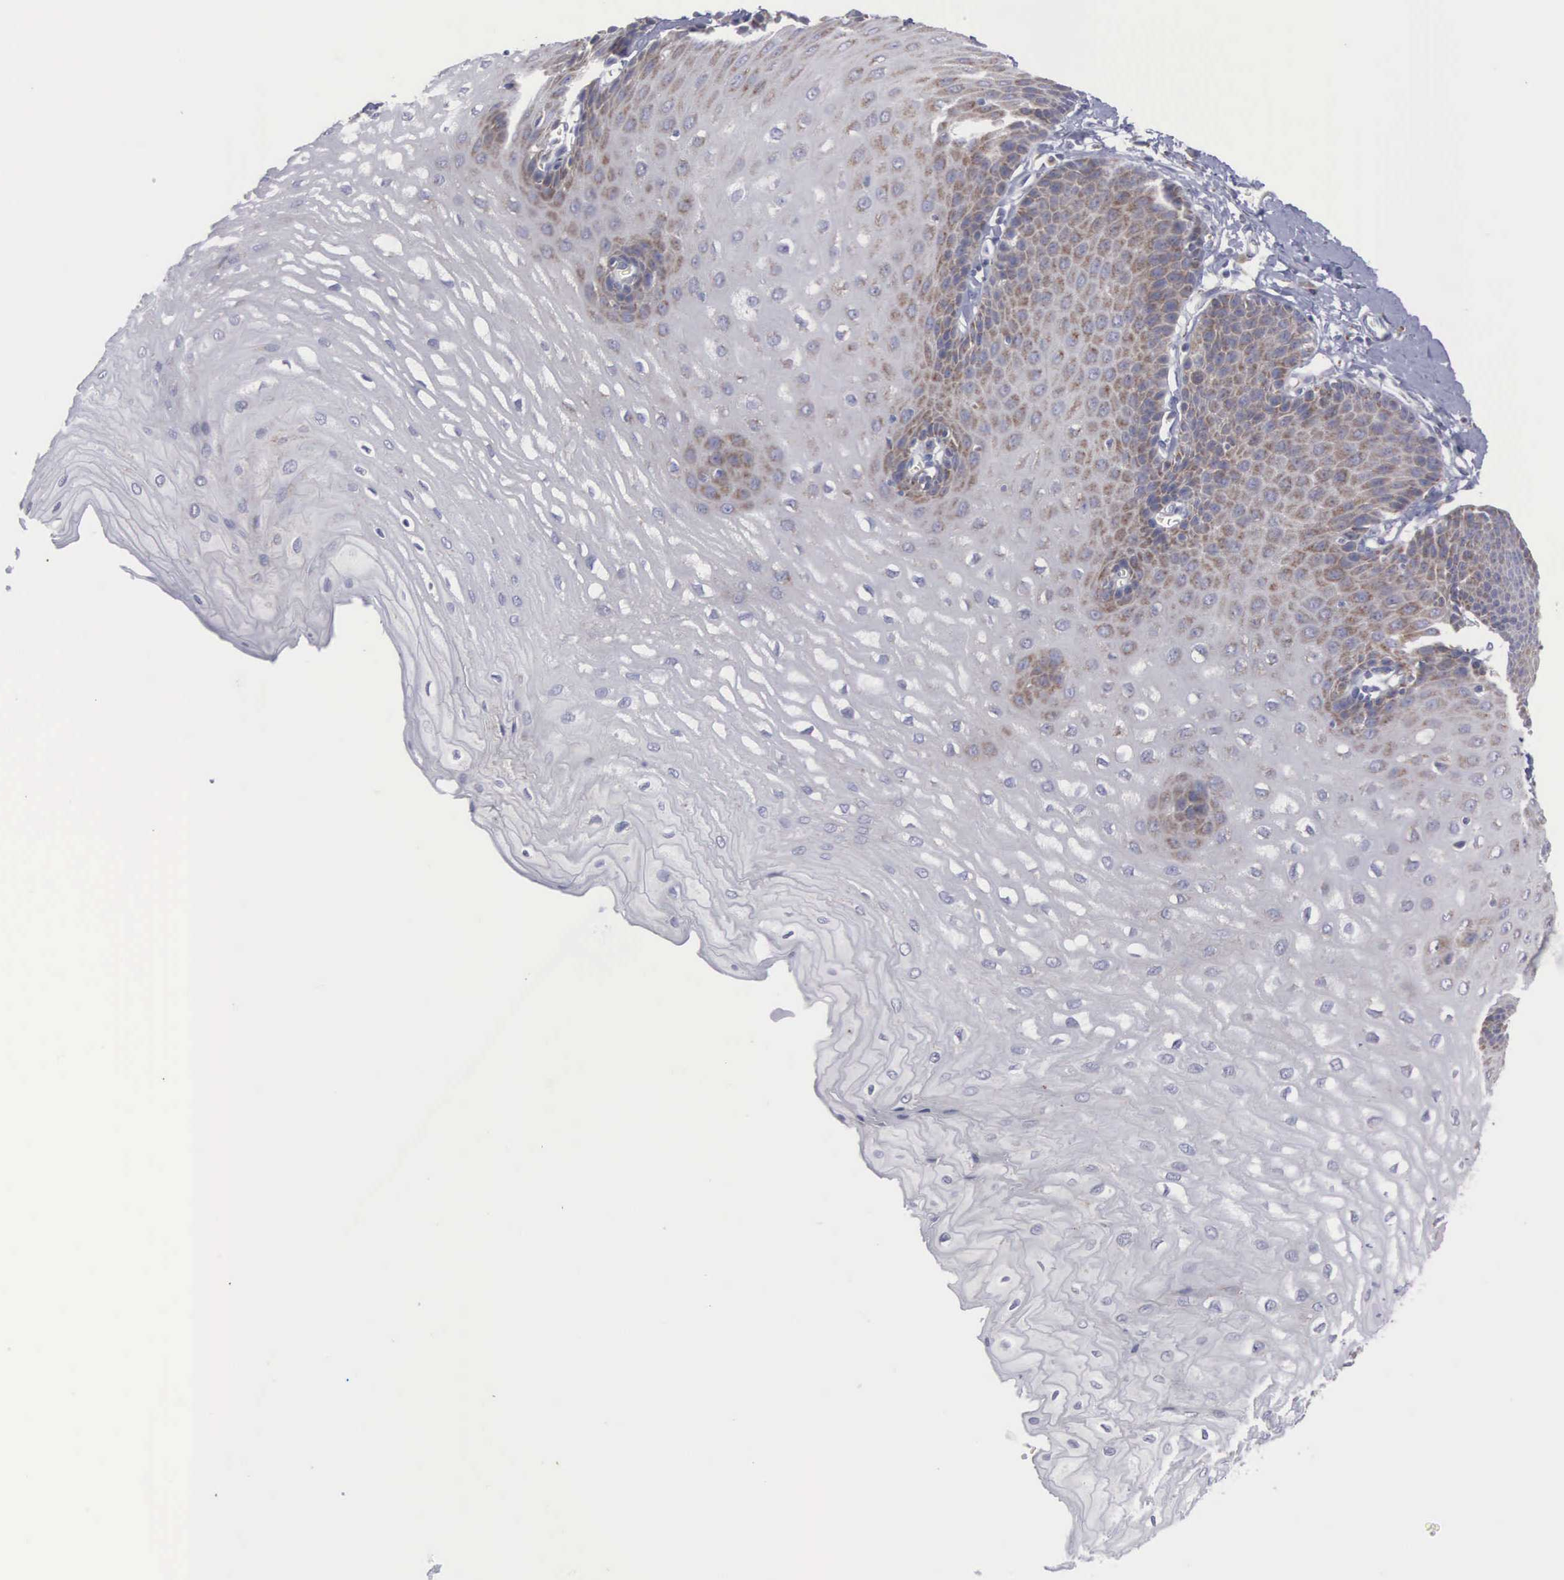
{"staining": {"intensity": "weak", "quantity": "25%-75%", "location": "cytoplasmic/membranous"}, "tissue": "esophagus", "cell_type": "Squamous epithelial cells", "image_type": "normal", "snomed": [{"axis": "morphology", "description": "Normal tissue, NOS"}, {"axis": "topography", "description": "Esophagus"}], "caption": "IHC (DAB) staining of benign human esophagus displays weak cytoplasmic/membranous protein expression in approximately 25%-75% of squamous epithelial cells.", "gene": "APOOL", "patient": {"sex": "male", "age": 70}}